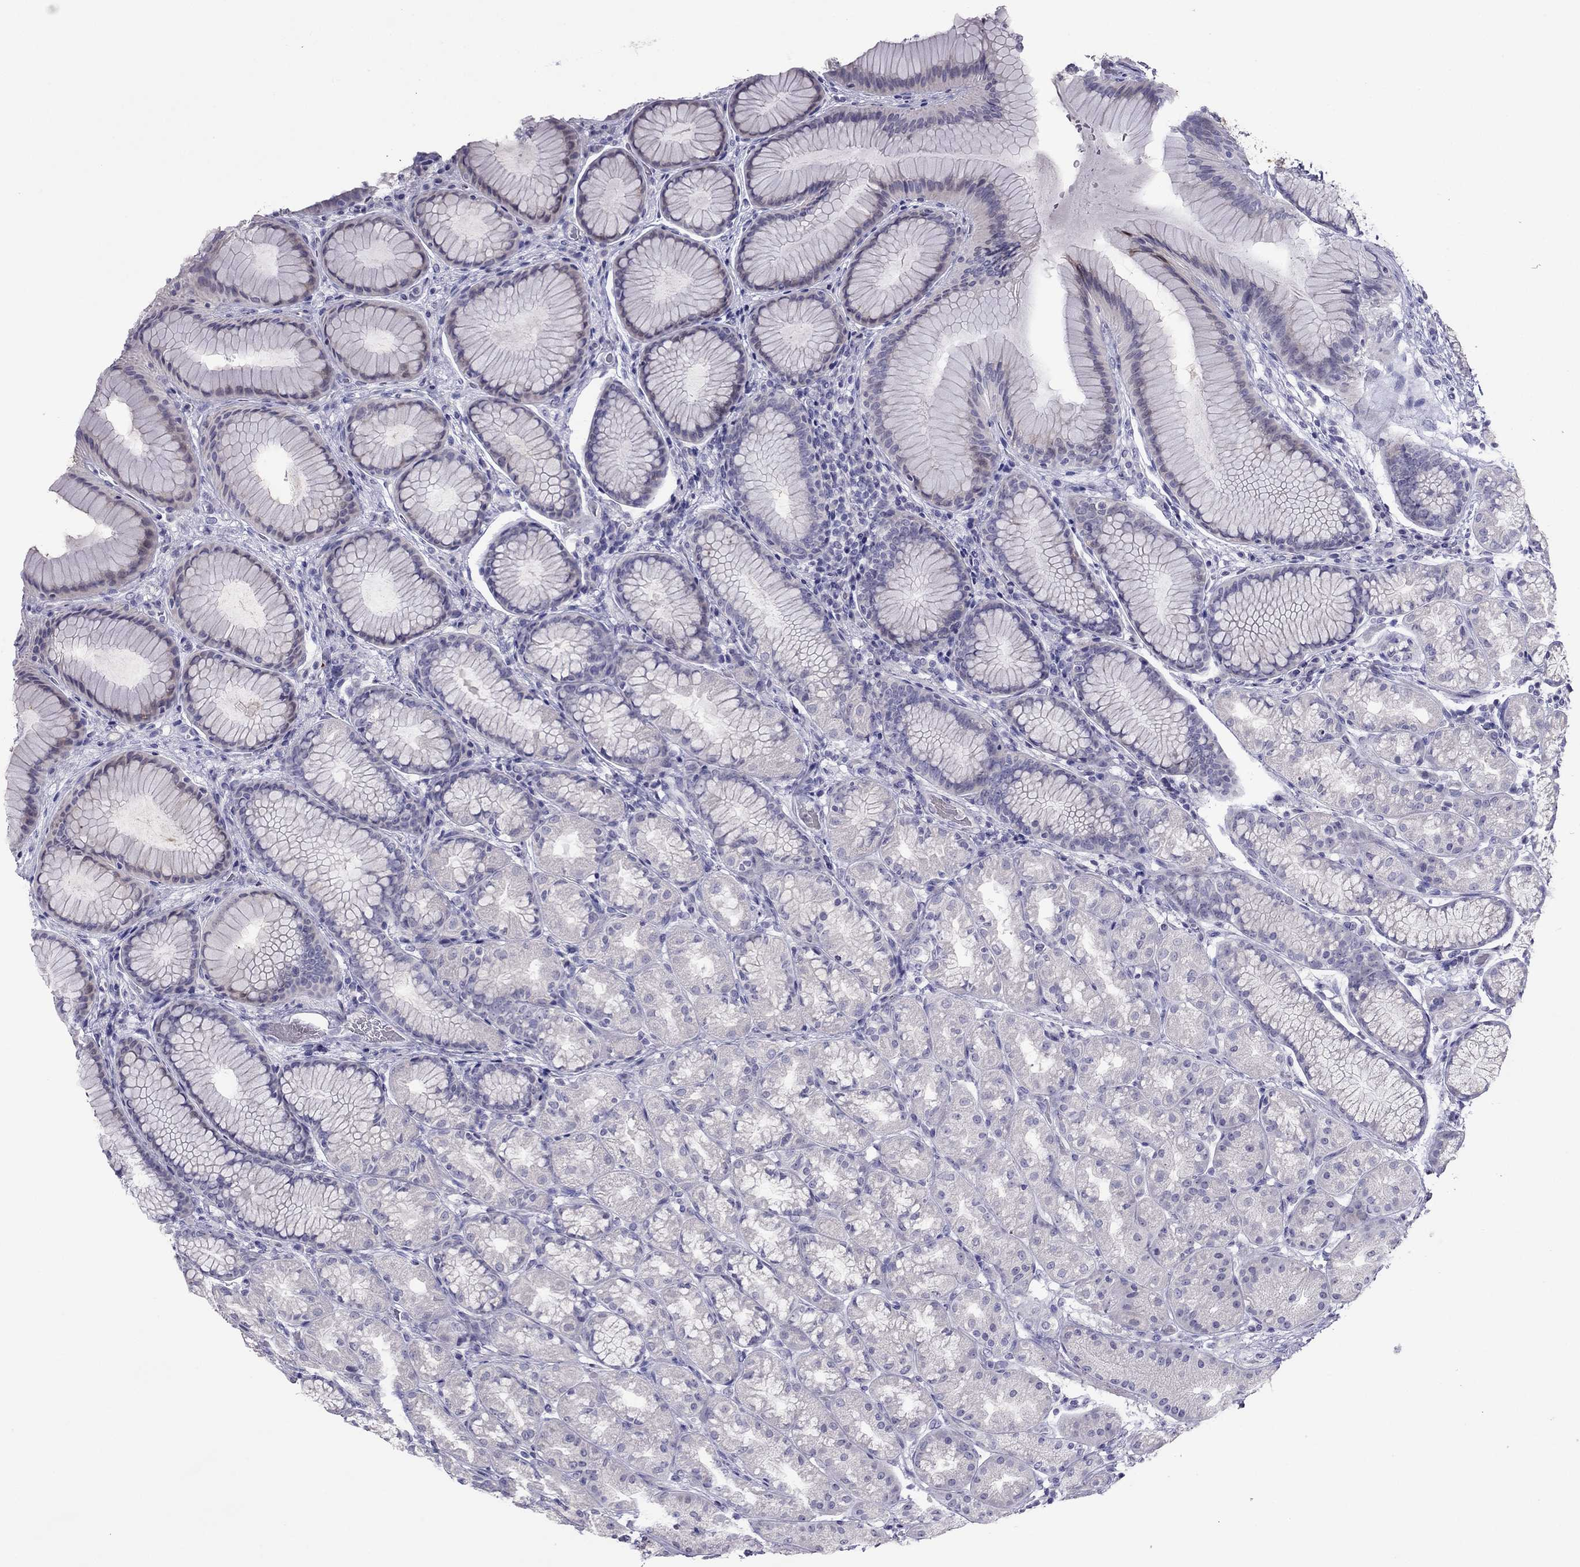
{"staining": {"intensity": "weak", "quantity": "<25%", "location": "cytoplasmic/membranous"}, "tissue": "stomach", "cell_type": "Glandular cells", "image_type": "normal", "snomed": [{"axis": "morphology", "description": "Normal tissue, NOS"}, {"axis": "morphology", "description": "Adenocarcinoma, NOS"}, {"axis": "topography", "description": "Stomach"}], "caption": "Immunohistochemical staining of unremarkable human stomach displays no significant positivity in glandular cells. The staining was performed using DAB (3,3'-diaminobenzidine) to visualize the protein expression in brown, while the nuclei were stained in blue with hematoxylin (Magnification: 20x).", "gene": "RGS8", "patient": {"sex": "female", "age": 79}}